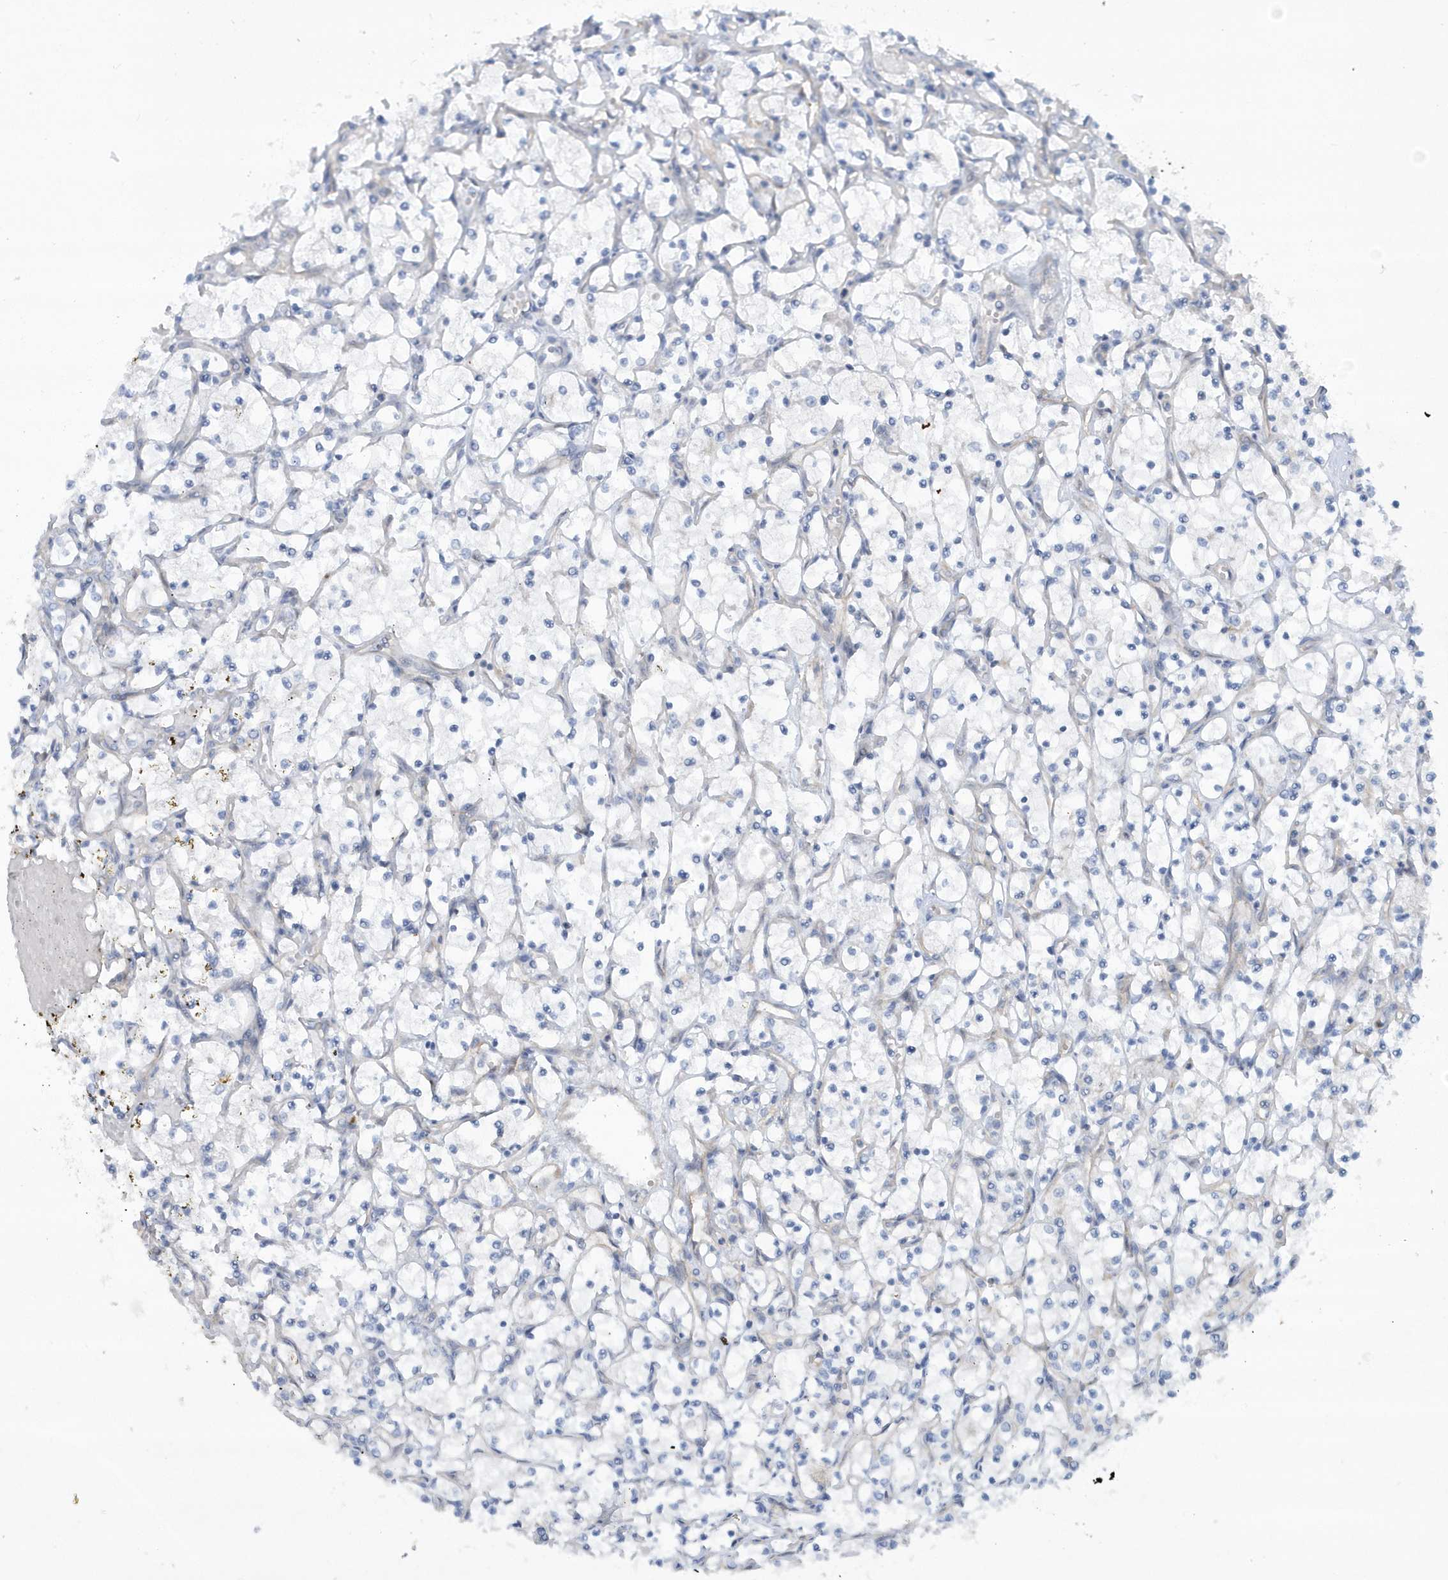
{"staining": {"intensity": "negative", "quantity": "none", "location": "none"}, "tissue": "renal cancer", "cell_type": "Tumor cells", "image_type": "cancer", "snomed": [{"axis": "morphology", "description": "Adenocarcinoma, NOS"}, {"axis": "topography", "description": "Kidney"}], "caption": "Renal adenocarcinoma was stained to show a protein in brown. There is no significant staining in tumor cells. (DAB (3,3'-diaminobenzidine) IHC, high magnification).", "gene": "RAI14", "patient": {"sex": "female", "age": 69}}